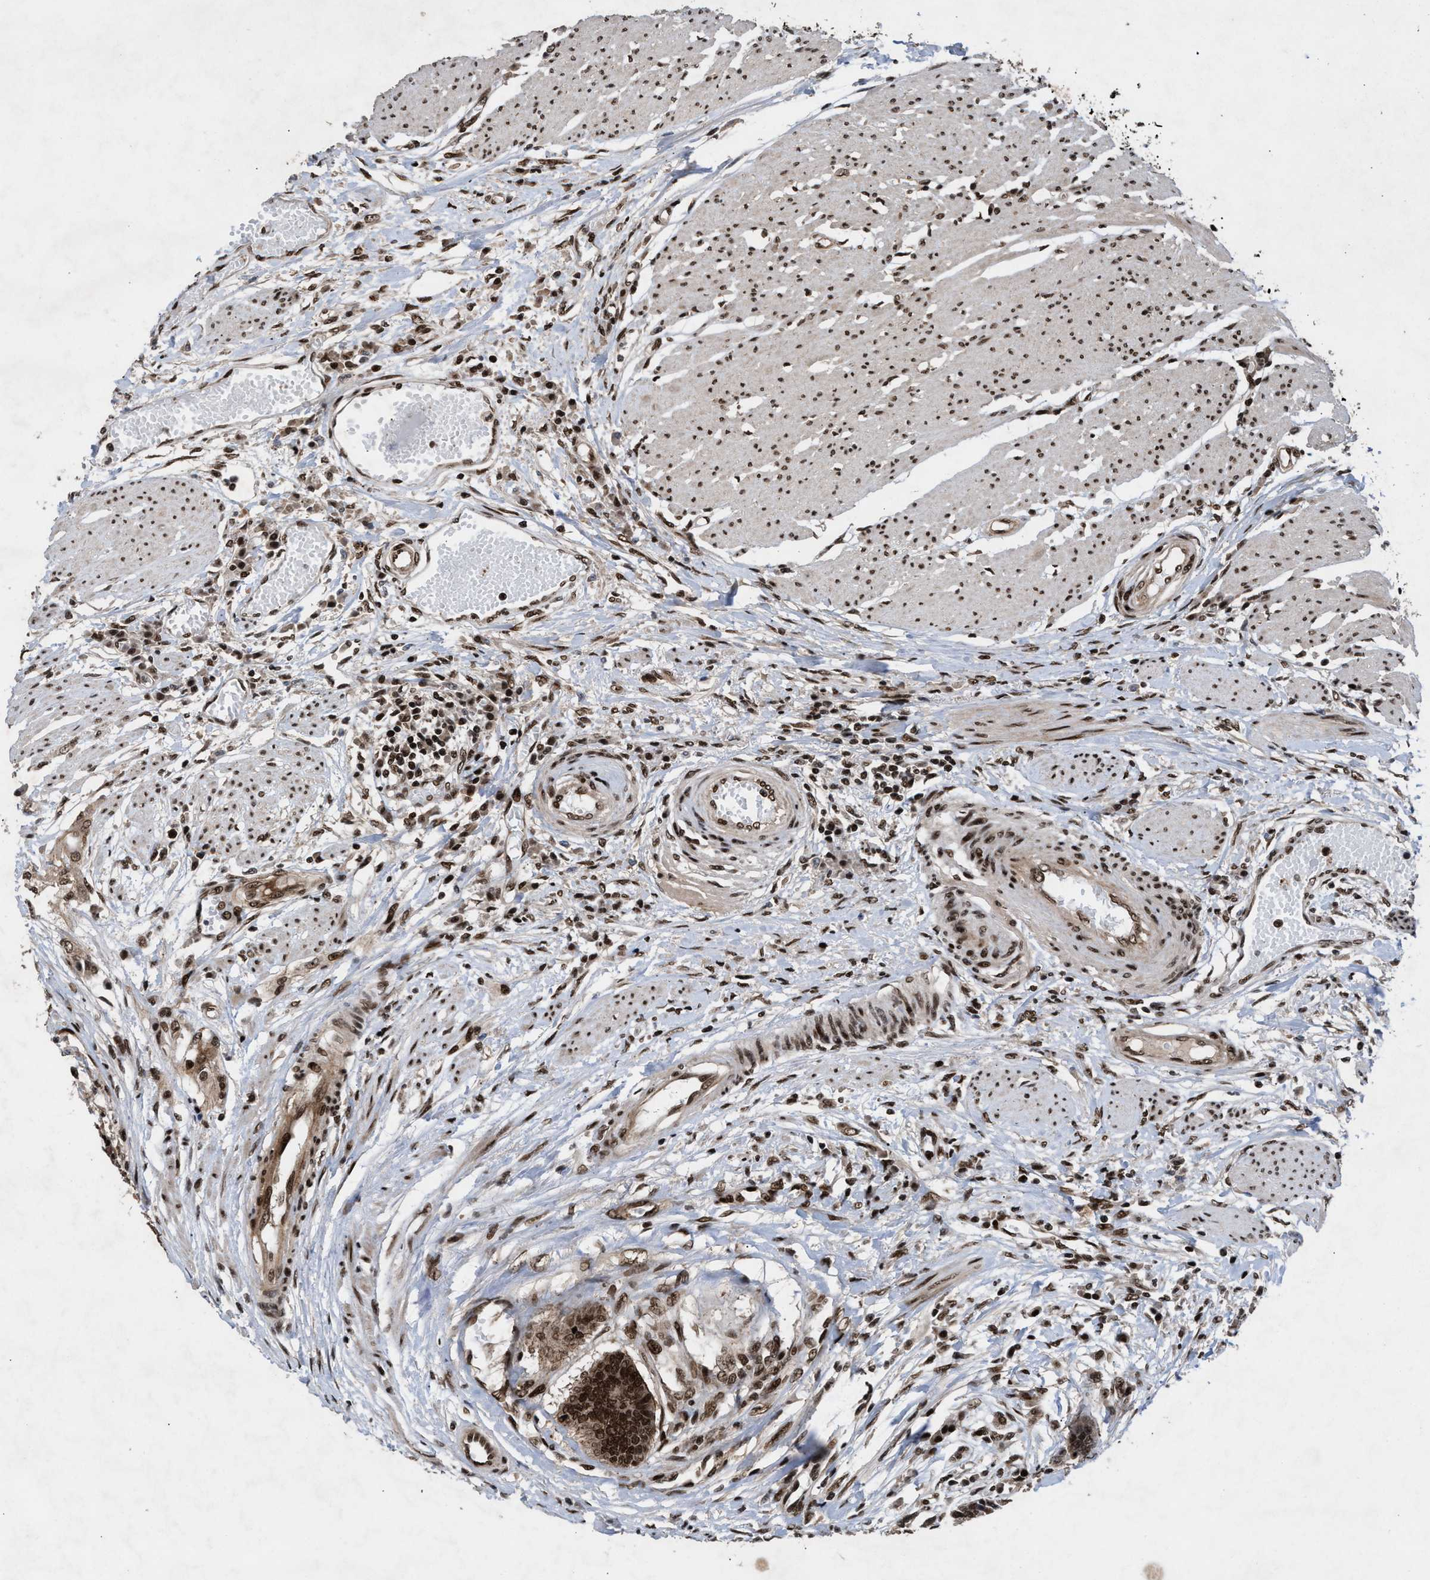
{"staining": {"intensity": "strong", "quantity": ">75%", "location": "nuclear"}, "tissue": "colorectal cancer", "cell_type": "Tumor cells", "image_type": "cancer", "snomed": [{"axis": "morphology", "description": "Adenocarcinoma, NOS"}, {"axis": "topography", "description": "Rectum"}], "caption": "IHC (DAB (3,3'-diaminobenzidine)) staining of colorectal cancer reveals strong nuclear protein positivity in approximately >75% of tumor cells. The staining was performed using DAB (3,3'-diaminobenzidine) to visualize the protein expression in brown, while the nuclei were stained in blue with hematoxylin (Magnification: 20x).", "gene": "WIZ", "patient": {"sex": "male", "age": 84}}